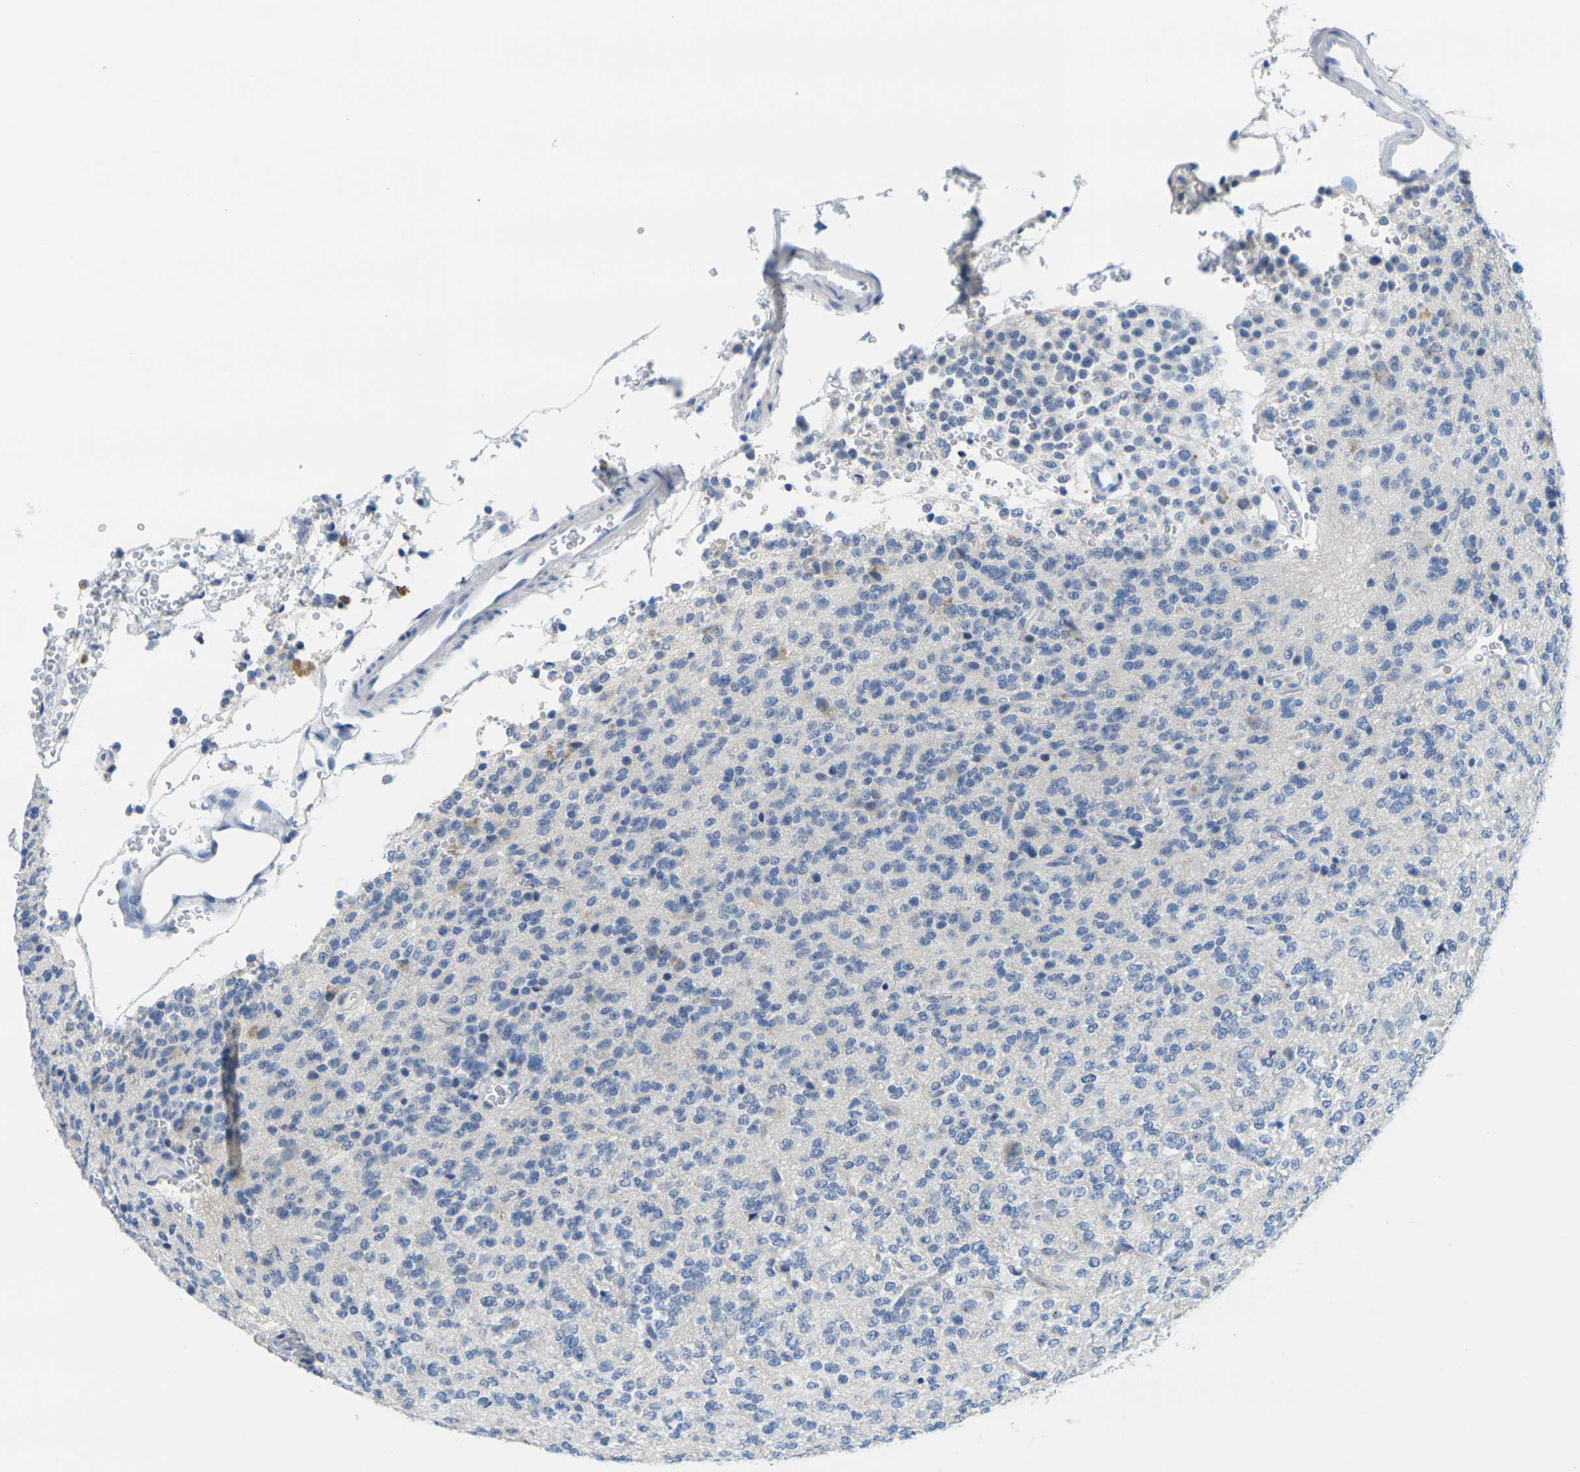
{"staining": {"intensity": "negative", "quantity": "none", "location": "none"}, "tissue": "glioma", "cell_type": "Tumor cells", "image_type": "cancer", "snomed": [{"axis": "morphology", "description": "Glioma, malignant, Low grade"}, {"axis": "topography", "description": "Brain"}], "caption": "Human low-grade glioma (malignant) stained for a protein using IHC exhibits no positivity in tumor cells.", "gene": "FAM3D", "patient": {"sex": "male", "age": 38}}